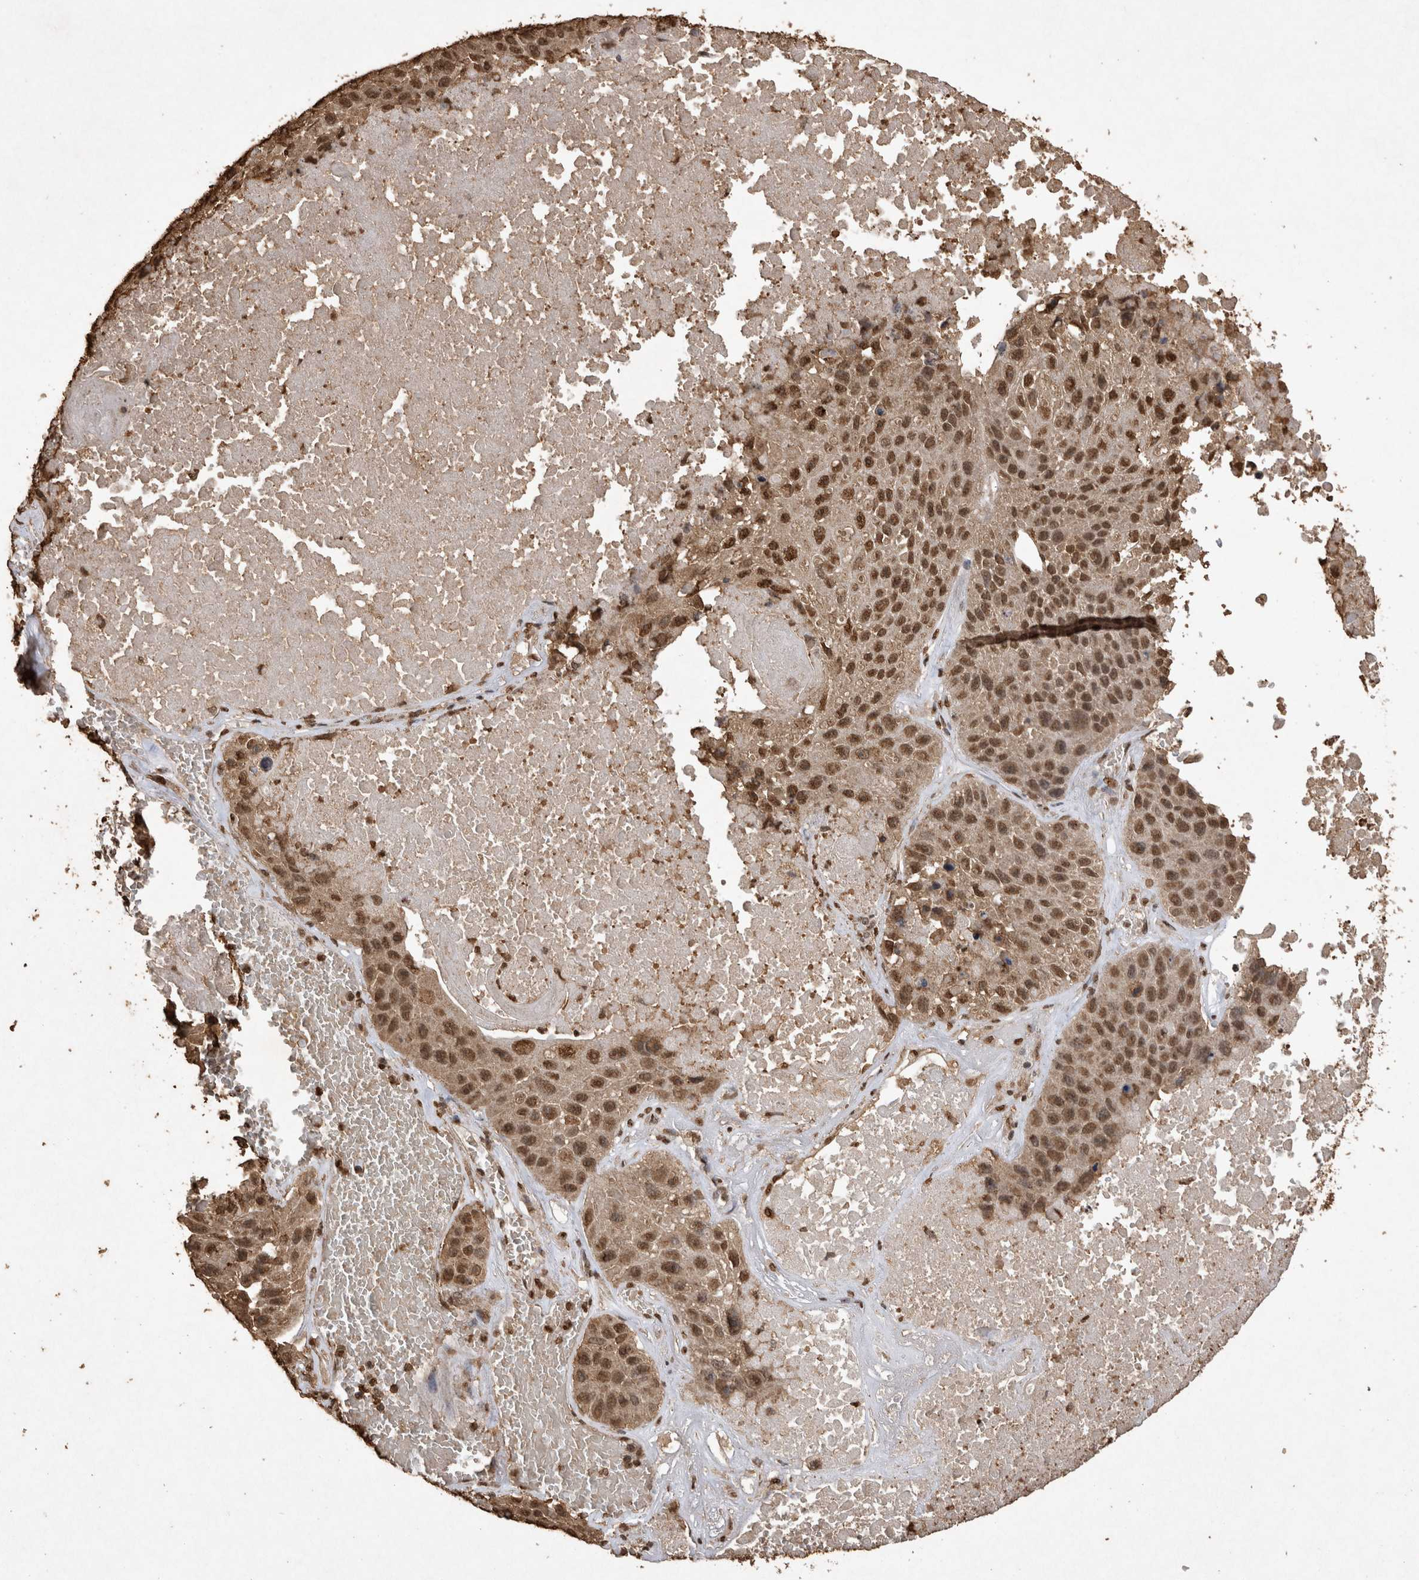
{"staining": {"intensity": "moderate", "quantity": ">75%", "location": "nuclear"}, "tissue": "lung cancer", "cell_type": "Tumor cells", "image_type": "cancer", "snomed": [{"axis": "morphology", "description": "Squamous cell carcinoma, NOS"}, {"axis": "topography", "description": "Lung"}], "caption": "Protein expression analysis of lung cancer shows moderate nuclear positivity in approximately >75% of tumor cells.", "gene": "OAS2", "patient": {"sex": "male", "age": 61}}